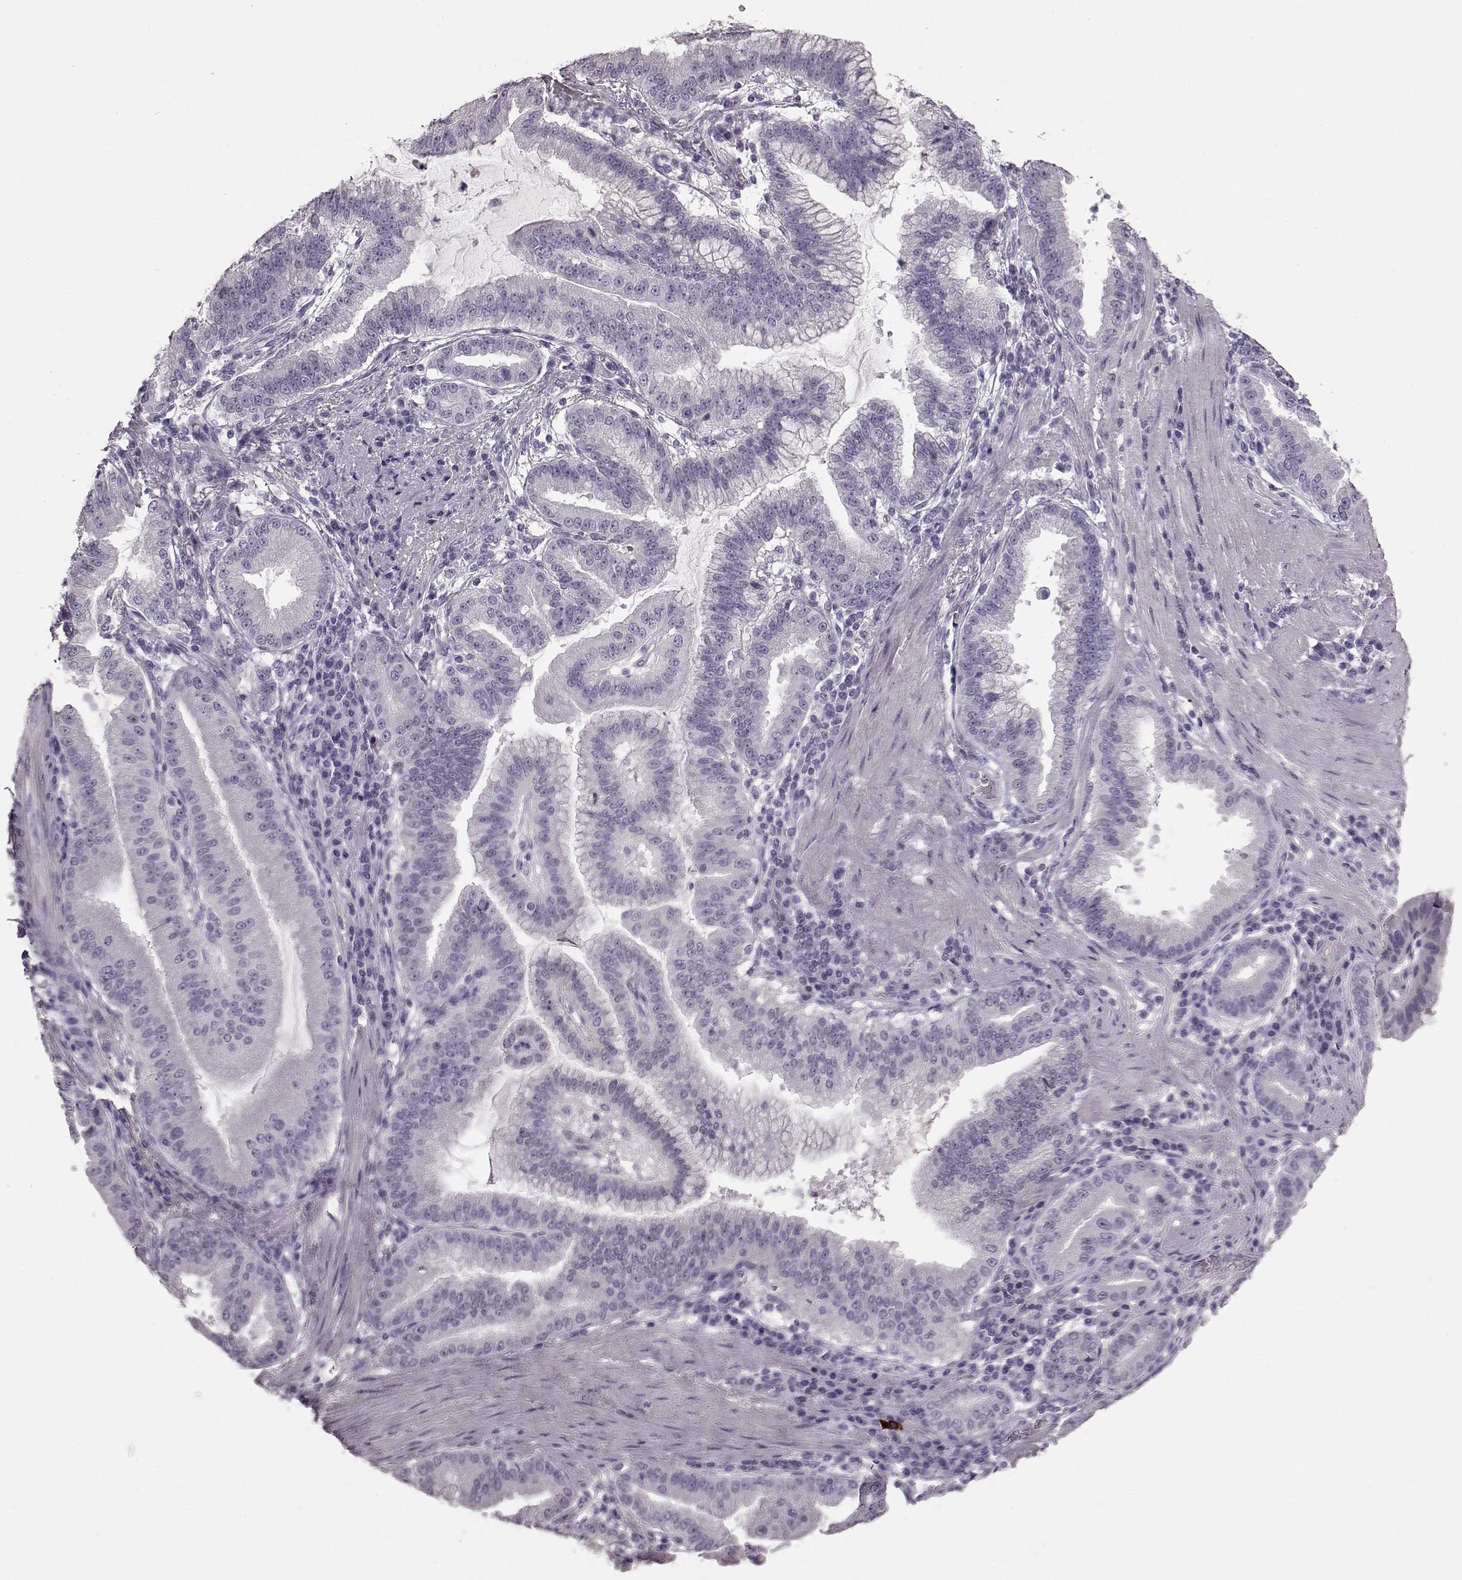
{"staining": {"intensity": "negative", "quantity": "none", "location": "none"}, "tissue": "stomach cancer", "cell_type": "Tumor cells", "image_type": "cancer", "snomed": [{"axis": "morphology", "description": "Adenocarcinoma, NOS"}, {"axis": "topography", "description": "Stomach"}], "caption": "This histopathology image is of stomach cancer stained with immunohistochemistry (IHC) to label a protein in brown with the nuclei are counter-stained blue. There is no staining in tumor cells.", "gene": "CRYBA2", "patient": {"sex": "male", "age": 83}}